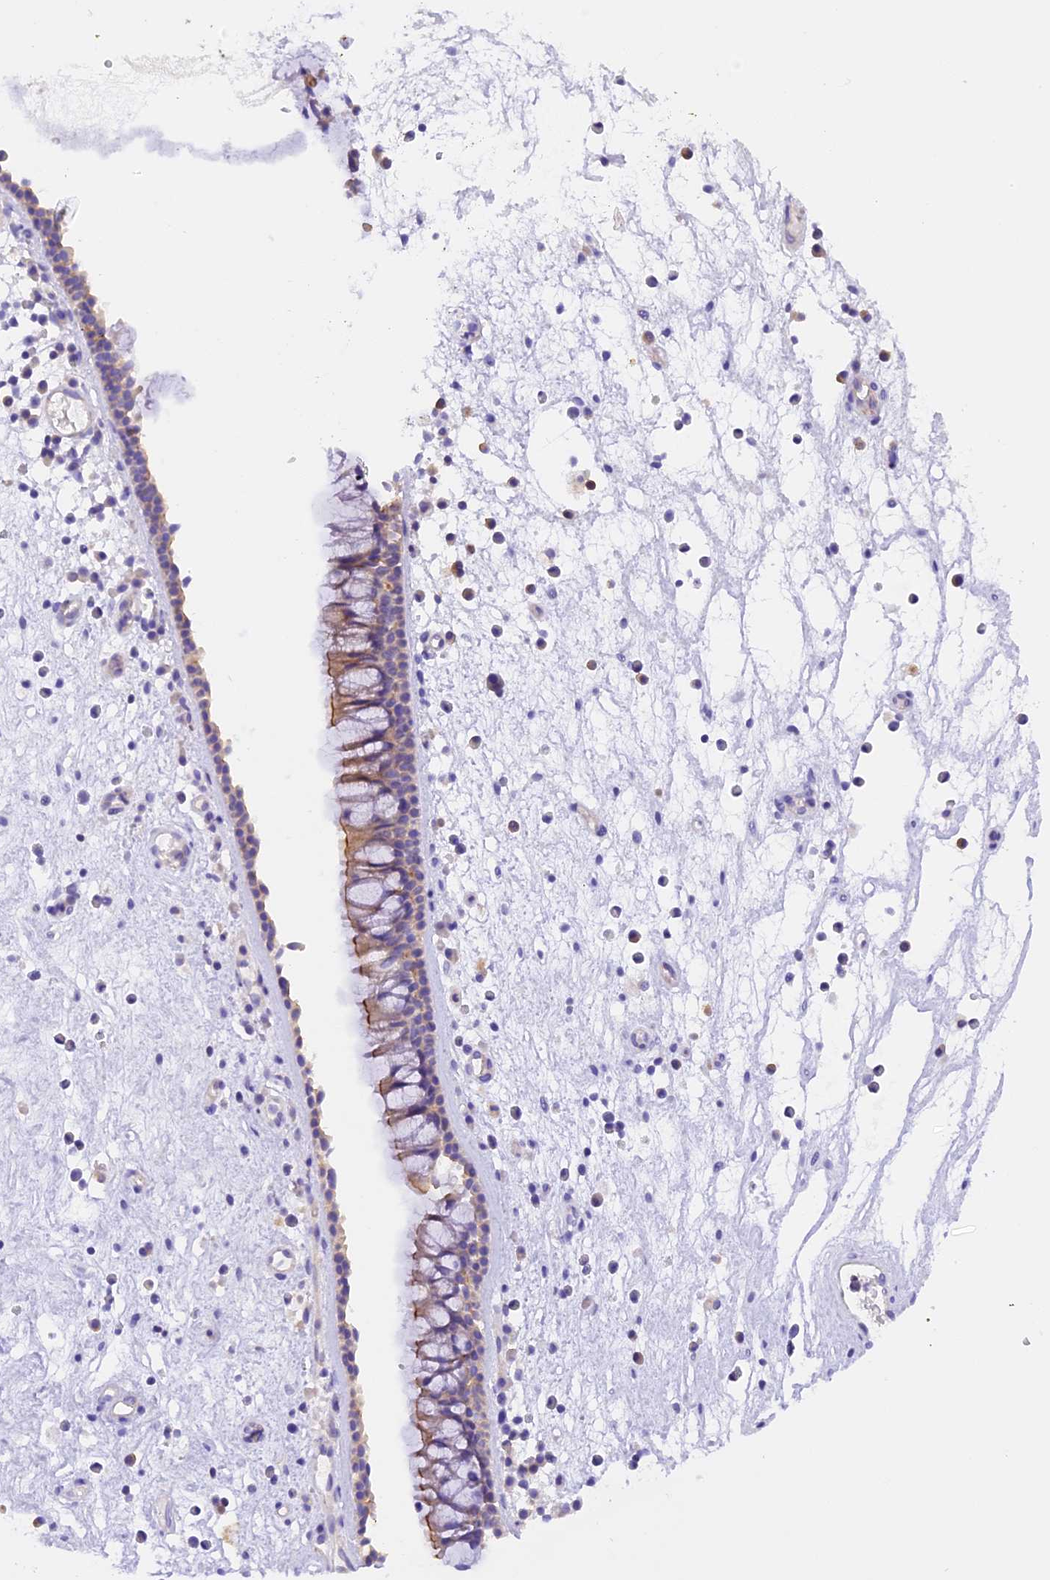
{"staining": {"intensity": "moderate", "quantity": "<25%", "location": "cytoplasmic/membranous"}, "tissue": "nasopharynx", "cell_type": "Respiratory epithelial cells", "image_type": "normal", "snomed": [{"axis": "morphology", "description": "Normal tissue, NOS"}, {"axis": "morphology", "description": "Inflammation, NOS"}, {"axis": "morphology", "description": "Malignant melanoma, Metastatic site"}, {"axis": "topography", "description": "Nasopharynx"}], "caption": "Nasopharynx stained with DAB immunohistochemistry shows low levels of moderate cytoplasmic/membranous staining in approximately <25% of respiratory epithelial cells.", "gene": "FAM193A", "patient": {"sex": "male", "age": 70}}